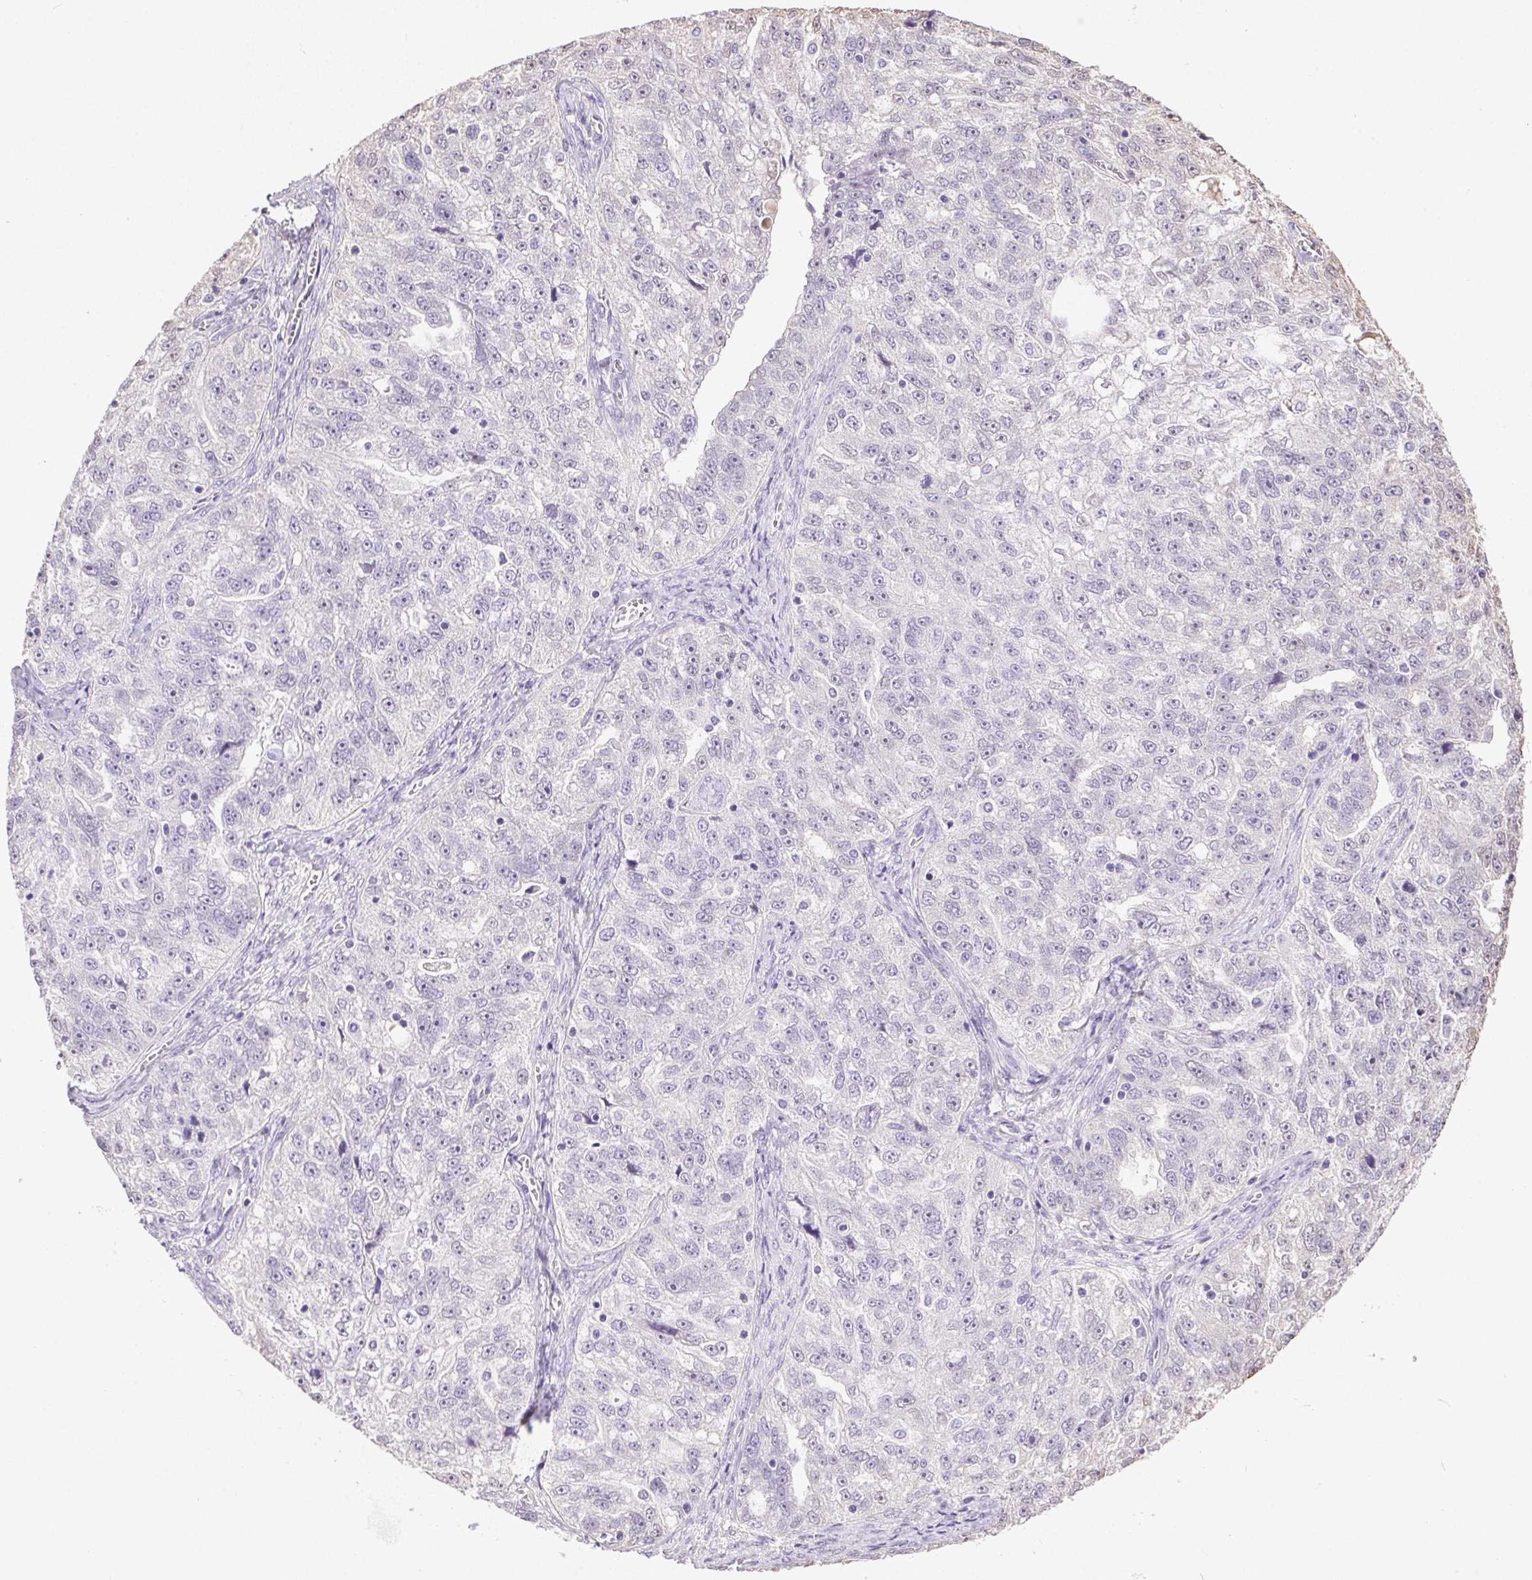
{"staining": {"intensity": "negative", "quantity": "none", "location": "none"}, "tissue": "ovarian cancer", "cell_type": "Tumor cells", "image_type": "cancer", "snomed": [{"axis": "morphology", "description": "Cystadenocarcinoma, serous, NOS"}, {"axis": "topography", "description": "Ovary"}], "caption": "Tumor cells are negative for brown protein staining in ovarian serous cystadenocarcinoma.", "gene": "SYCE2", "patient": {"sex": "female", "age": 51}}